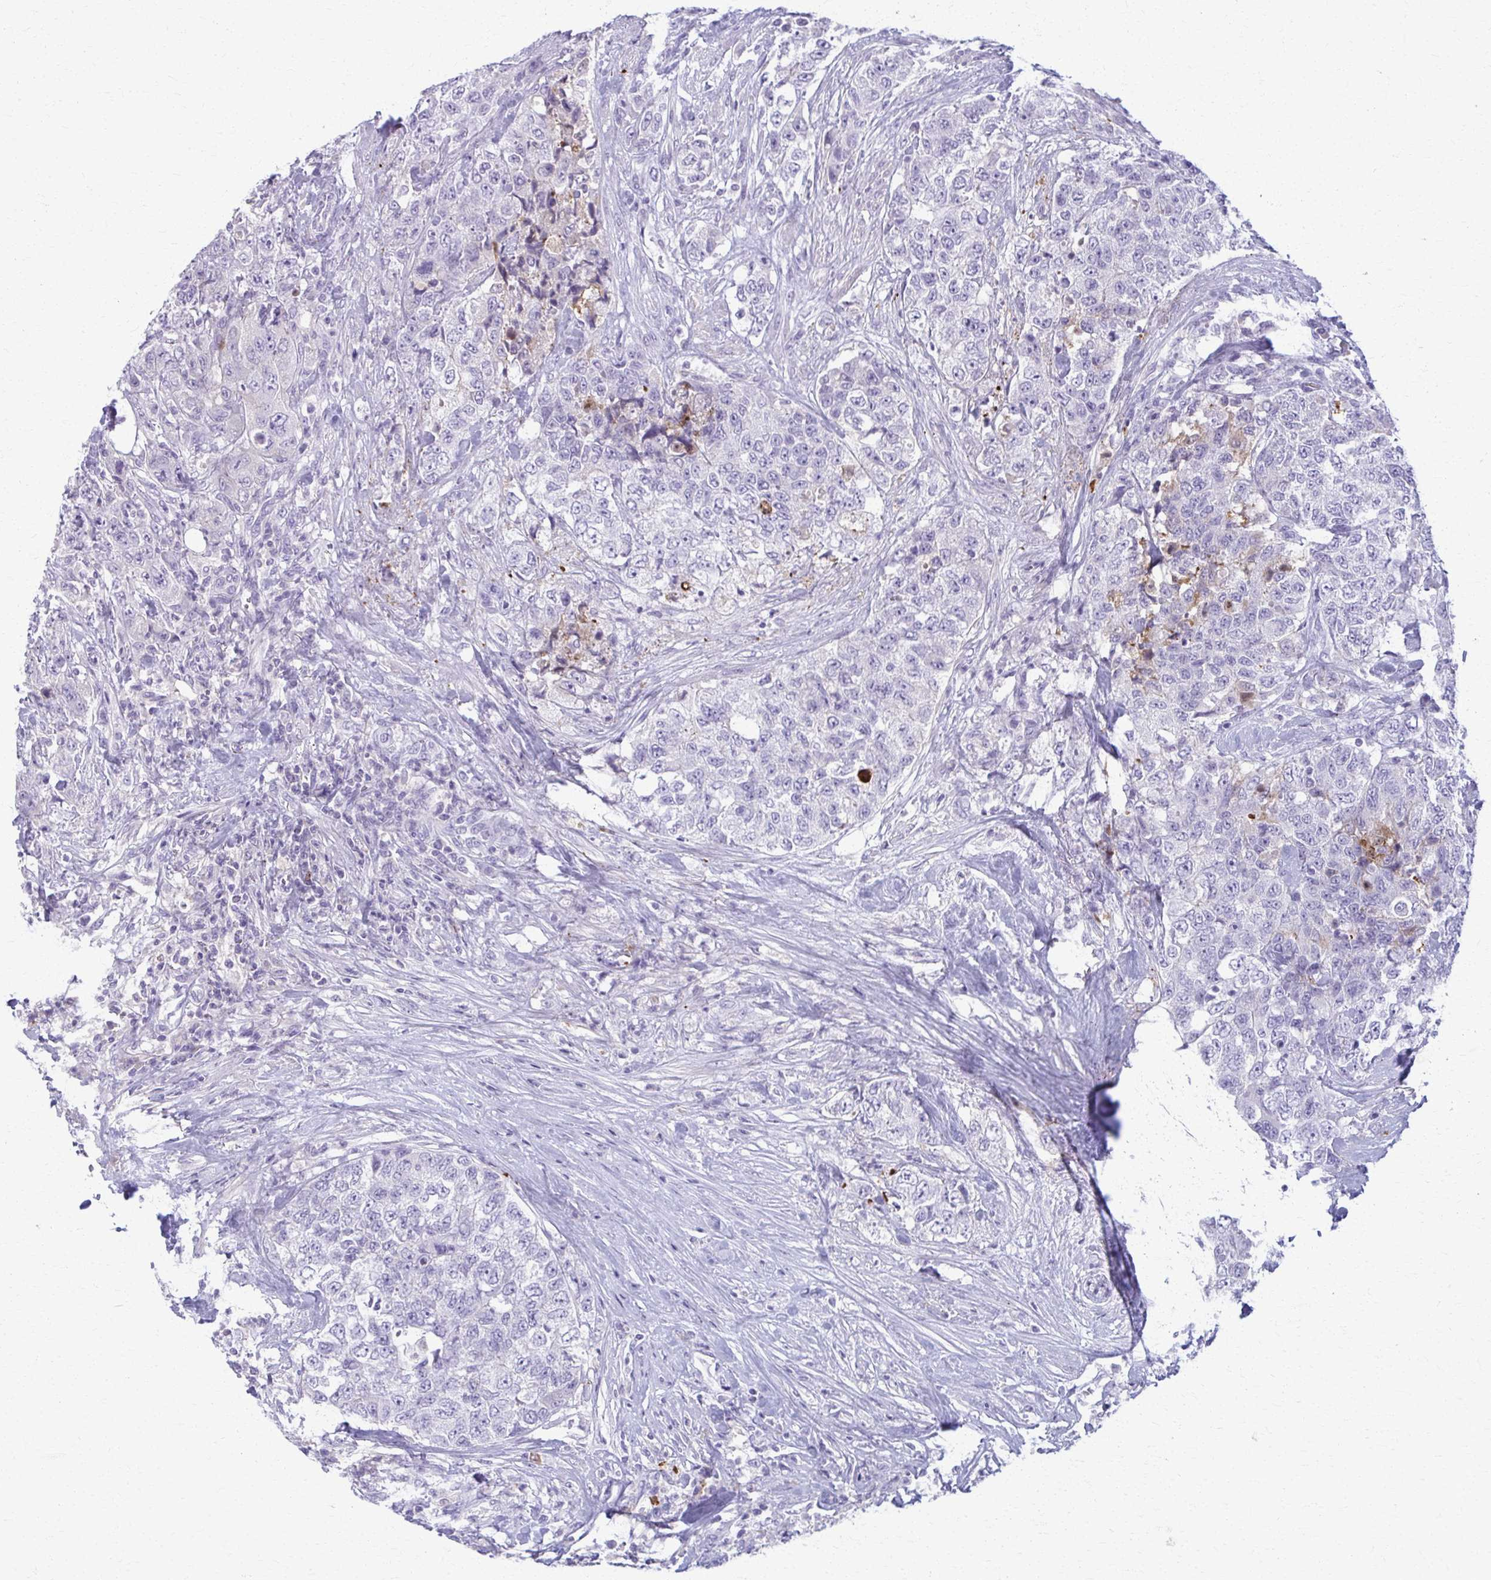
{"staining": {"intensity": "negative", "quantity": "none", "location": "none"}, "tissue": "urothelial cancer", "cell_type": "Tumor cells", "image_type": "cancer", "snomed": [{"axis": "morphology", "description": "Urothelial carcinoma, High grade"}, {"axis": "topography", "description": "Urinary bladder"}], "caption": "Human urothelial cancer stained for a protein using immunohistochemistry (IHC) displays no positivity in tumor cells.", "gene": "OR4M1", "patient": {"sex": "female", "age": 78}}